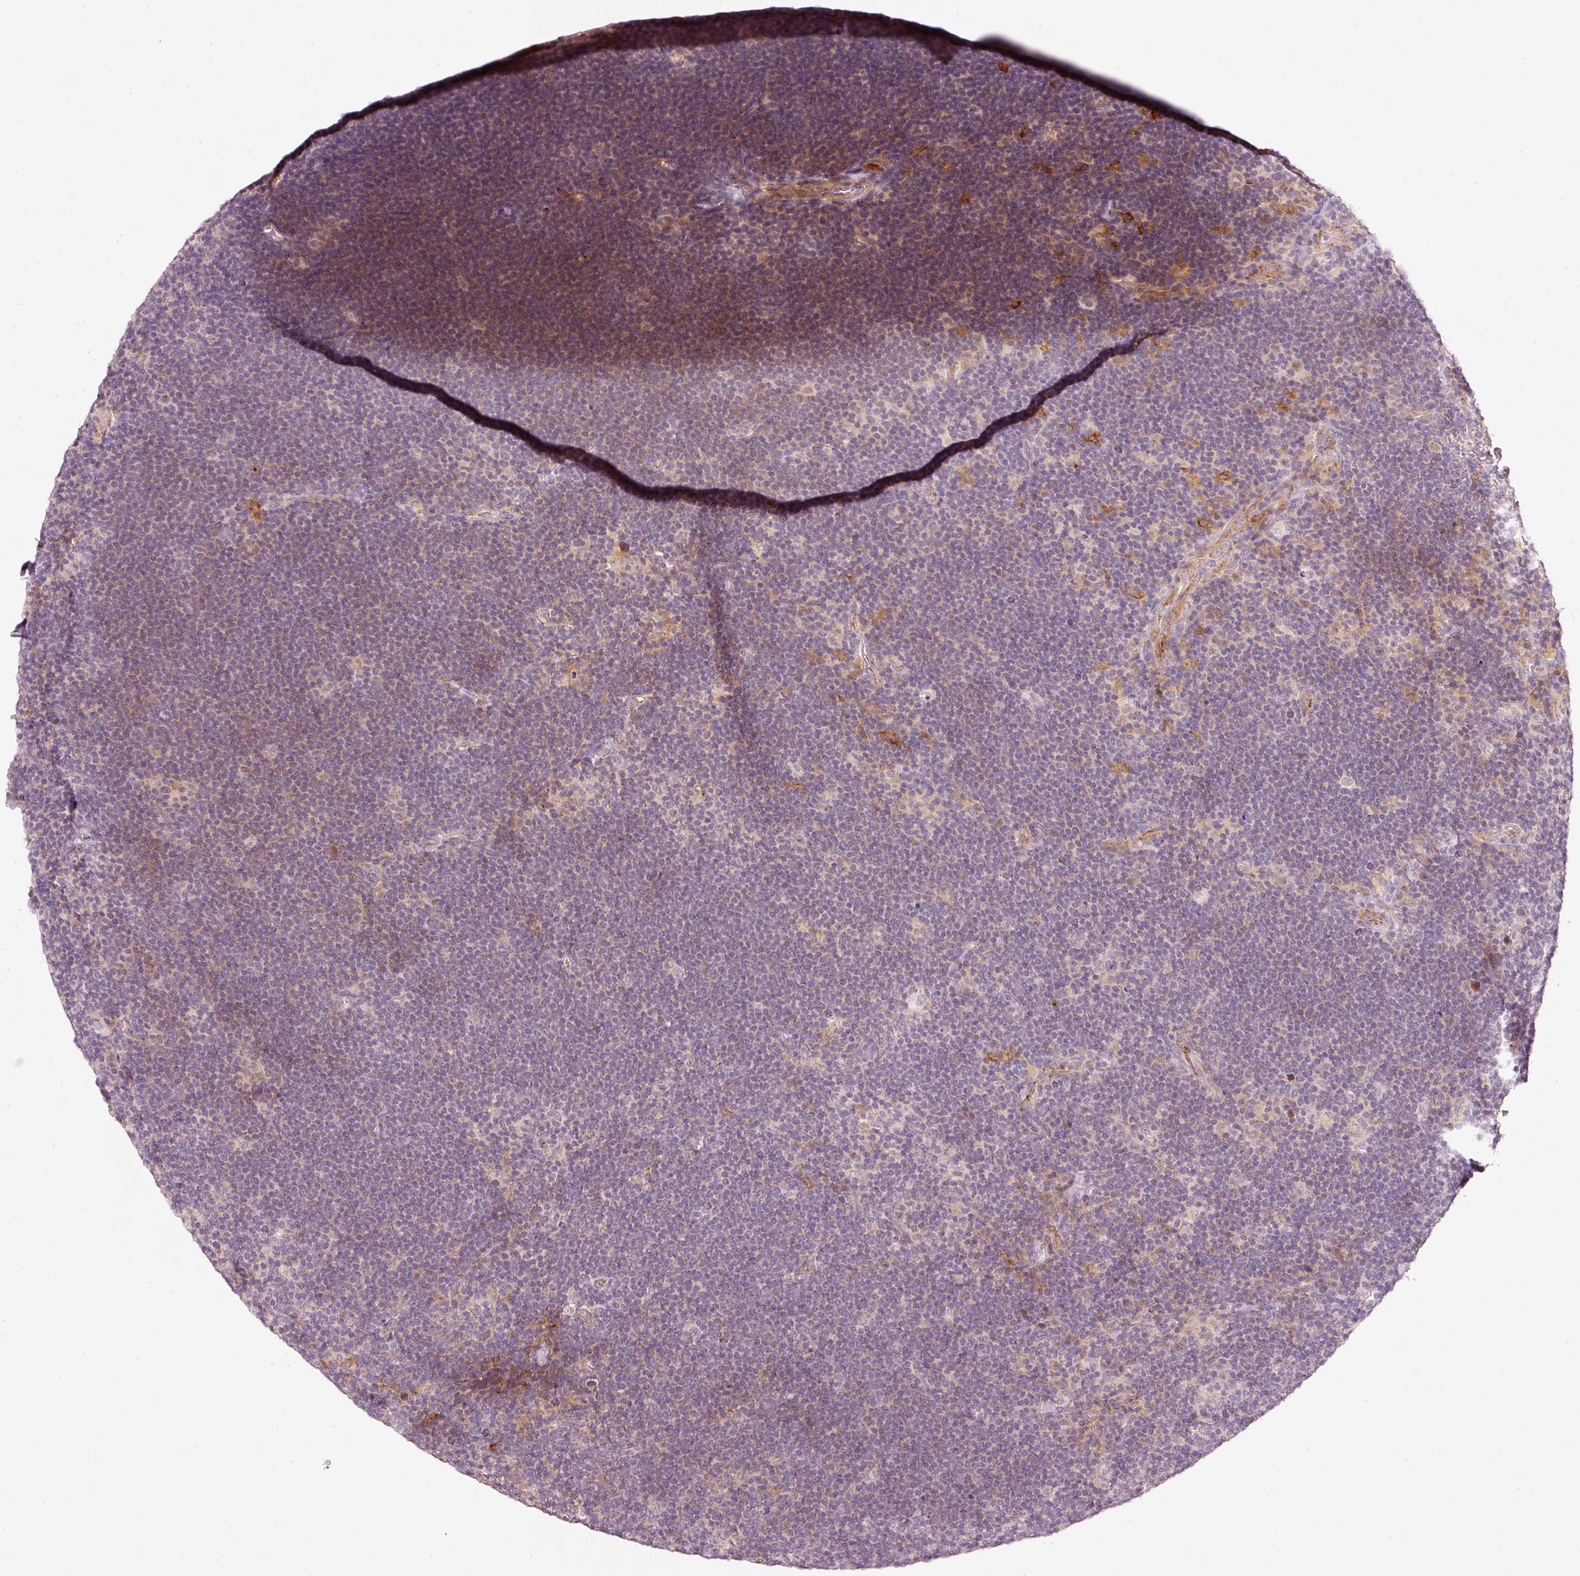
{"staining": {"intensity": "negative", "quantity": "none", "location": "none"}, "tissue": "lymphoma", "cell_type": "Tumor cells", "image_type": "cancer", "snomed": [{"axis": "morphology", "description": "Hodgkin's disease, NOS"}, {"axis": "topography", "description": "Lymph node"}], "caption": "Immunohistochemical staining of human lymphoma demonstrates no significant staining in tumor cells.", "gene": "ARHGAP22", "patient": {"sex": "female", "age": 57}}